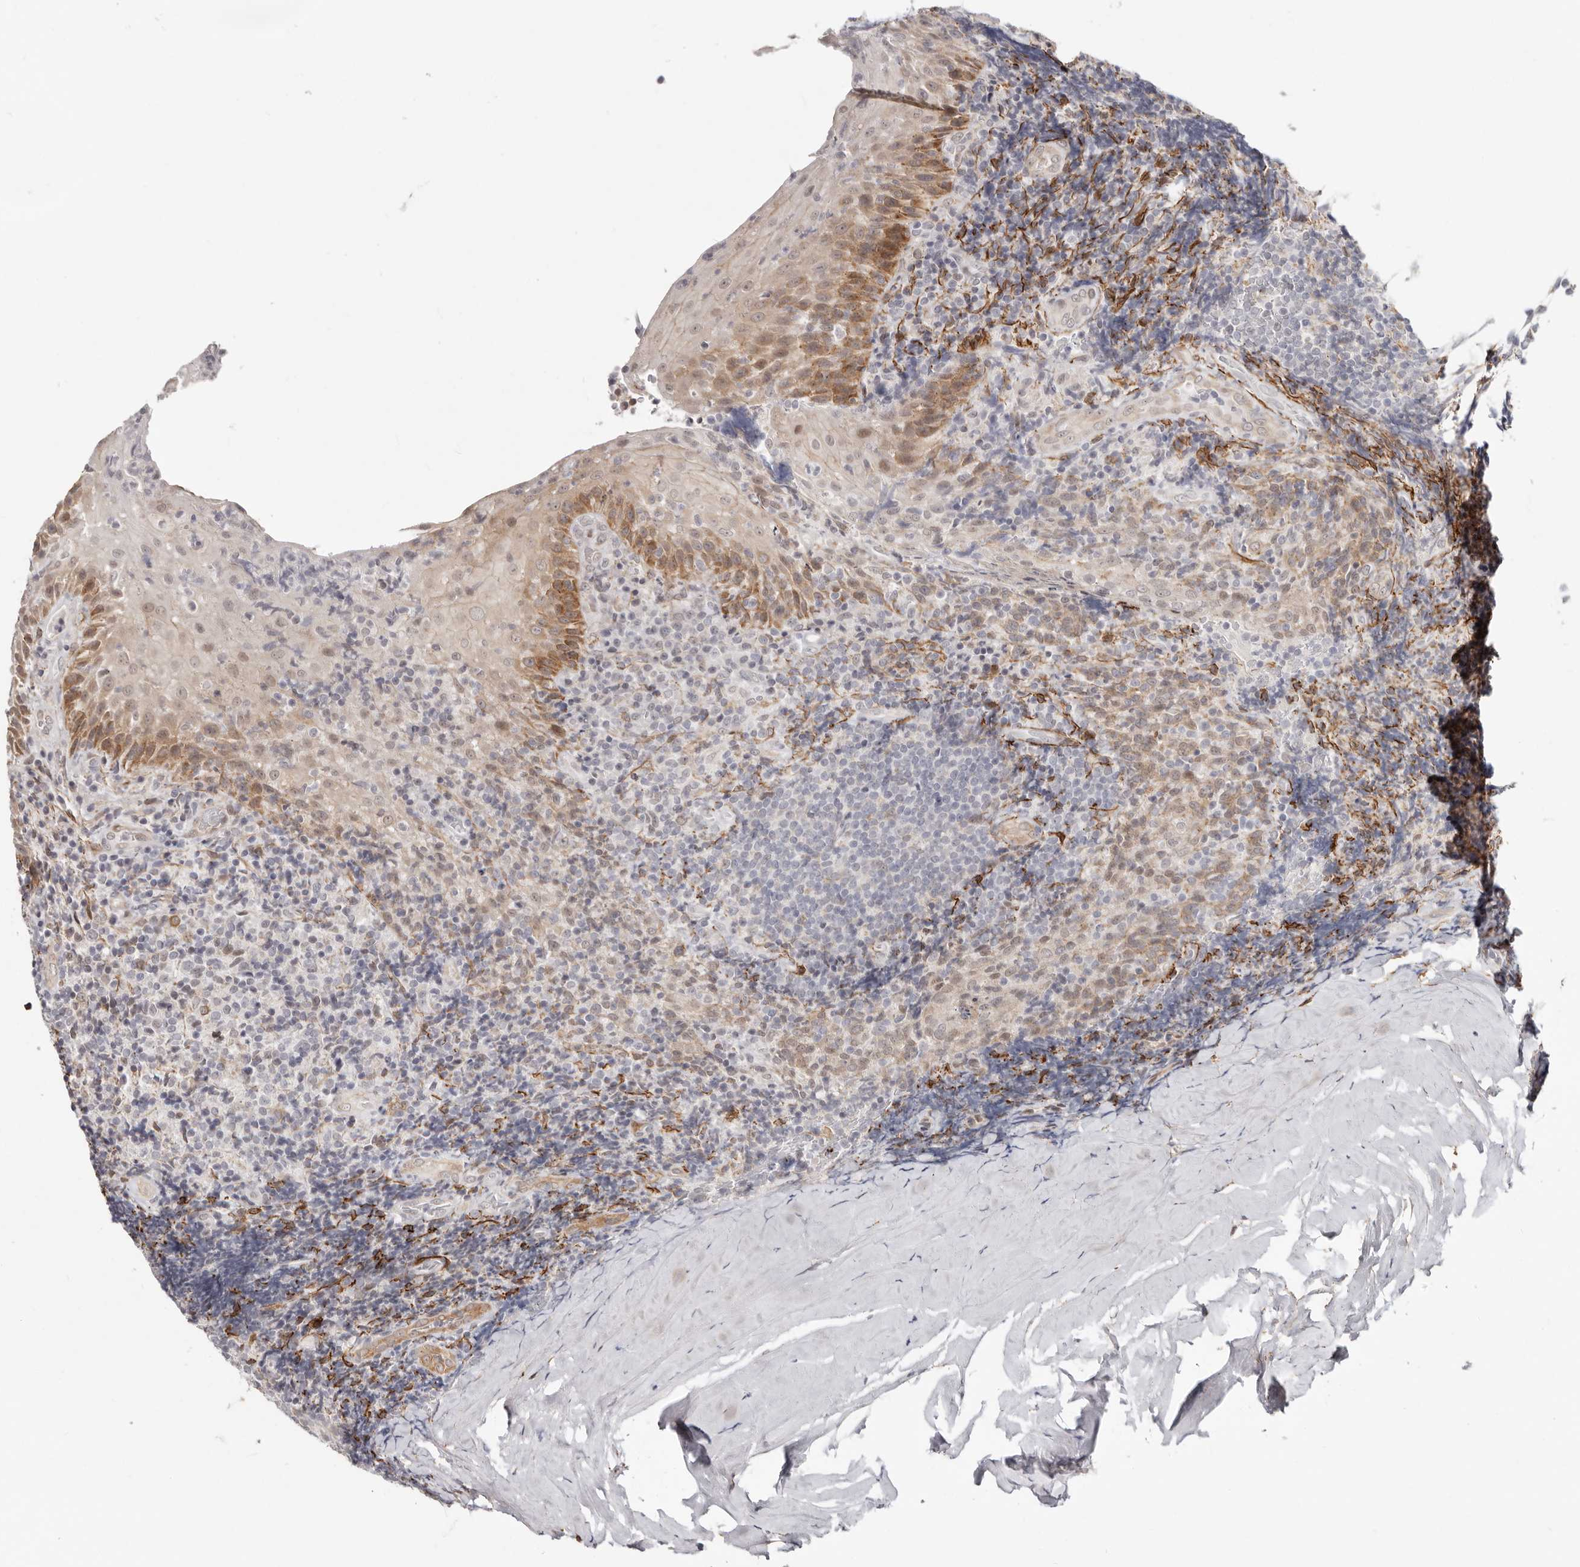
{"staining": {"intensity": "negative", "quantity": "none", "location": "none"}, "tissue": "tonsil", "cell_type": "Germinal center cells", "image_type": "normal", "snomed": [{"axis": "morphology", "description": "Normal tissue, NOS"}, {"axis": "topography", "description": "Tonsil"}], "caption": "An IHC histopathology image of normal tonsil is shown. There is no staining in germinal center cells of tonsil.", "gene": "SZT2", "patient": {"sex": "male", "age": 37}}